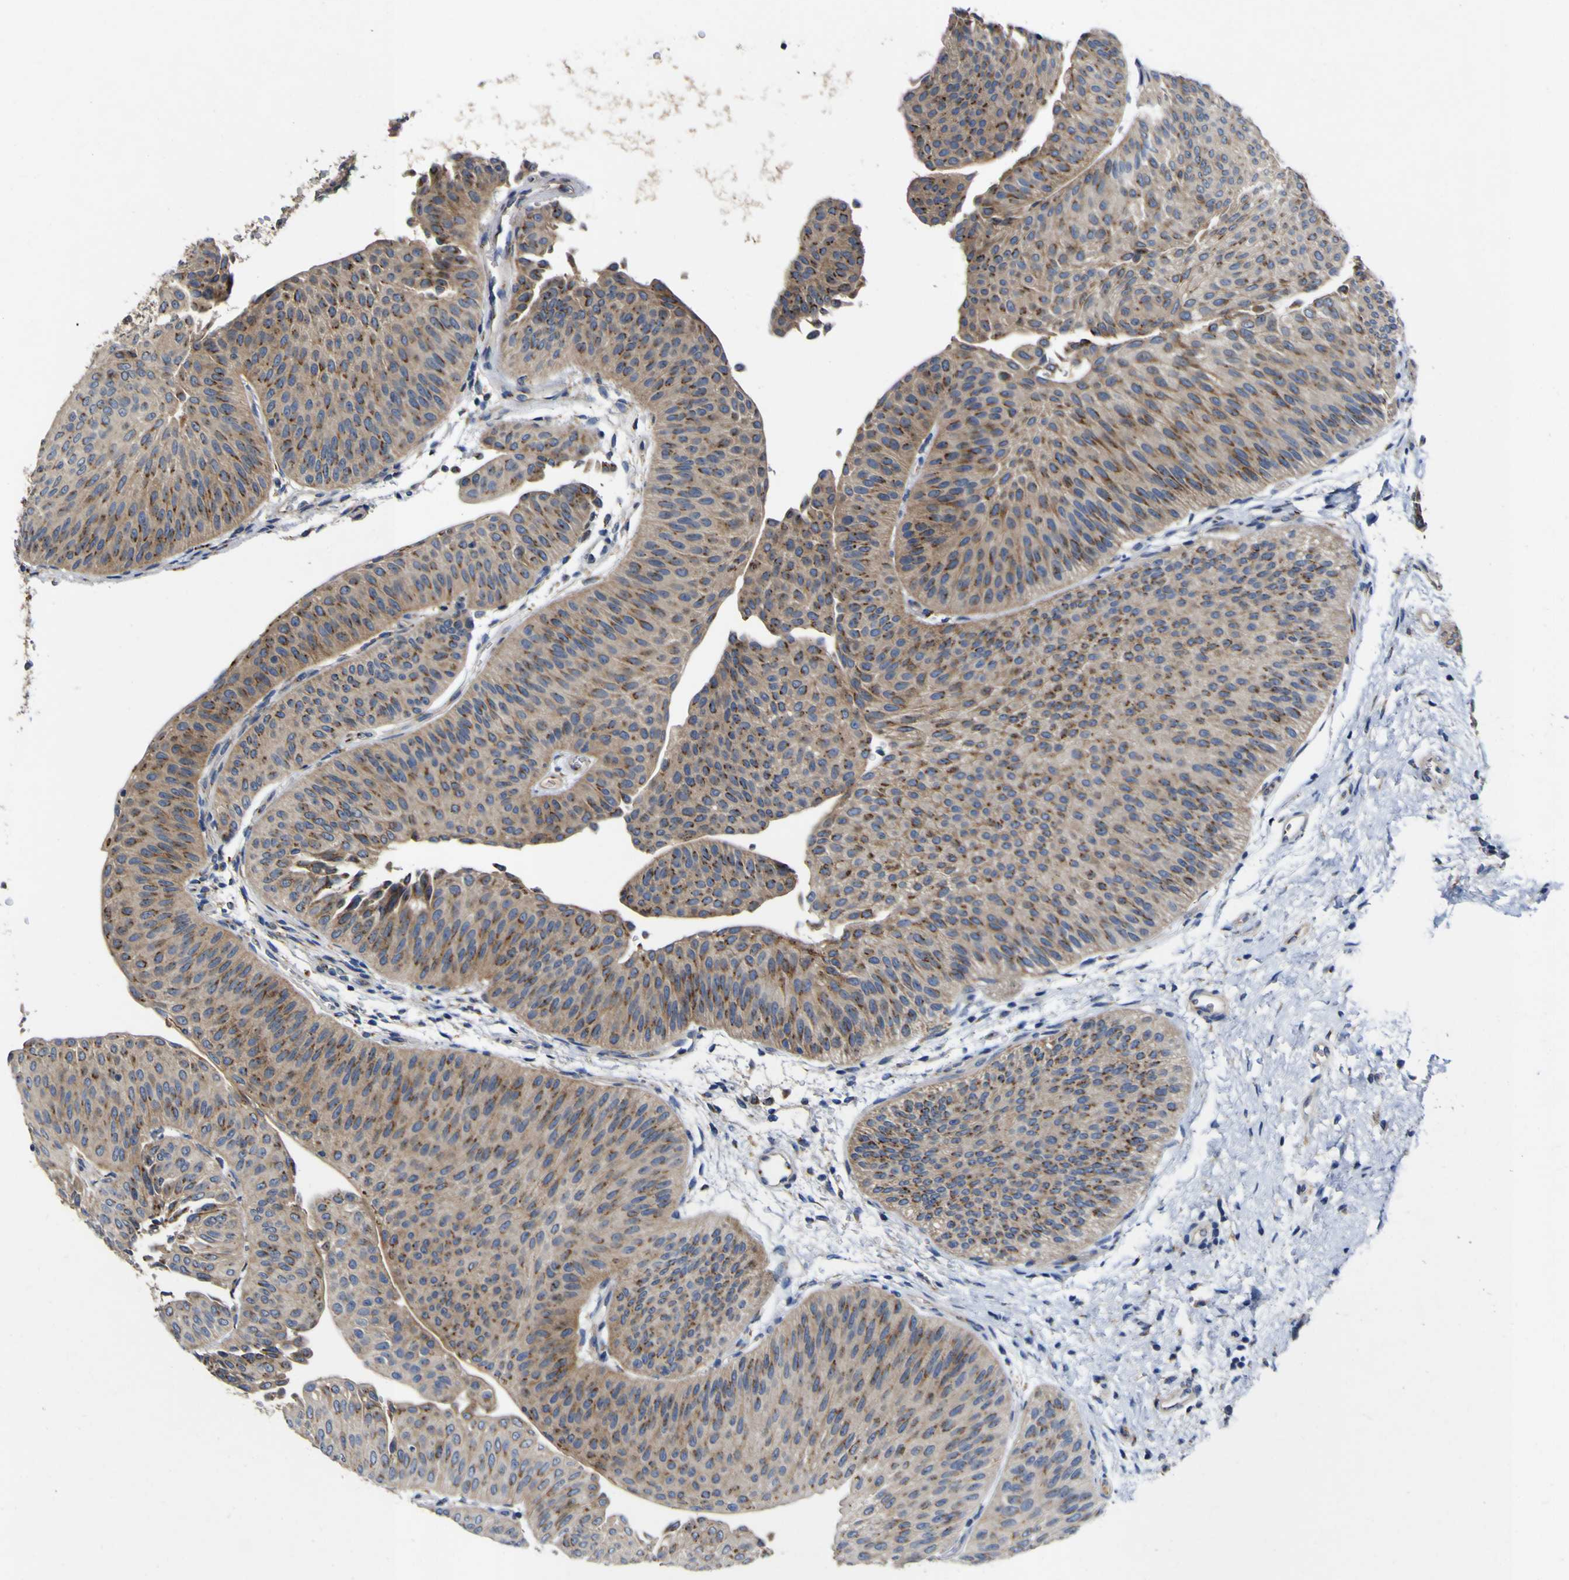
{"staining": {"intensity": "moderate", "quantity": ">75%", "location": "cytoplasmic/membranous"}, "tissue": "urothelial cancer", "cell_type": "Tumor cells", "image_type": "cancer", "snomed": [{"axis": "morphology", "description": "Urothelial carcinoma, Low grade"}, {"axis": "topography", "description": "Urinary bladder"}], "caption": "An IHC histopathology image of tumor tissue is shown. Protein staining in brown labels moderate cytoplasmic/membranous positivity in urothelial cancer within tumor cells. The staining was performed using DAB (3,3'-diaminobenzidine) to visualize the protein expression in brown, while the nuclei were stained in blue with hematoxylin (Magnification: 20x).", "gene": "COA1", "patient": {"sex": "female", "age": 60}}